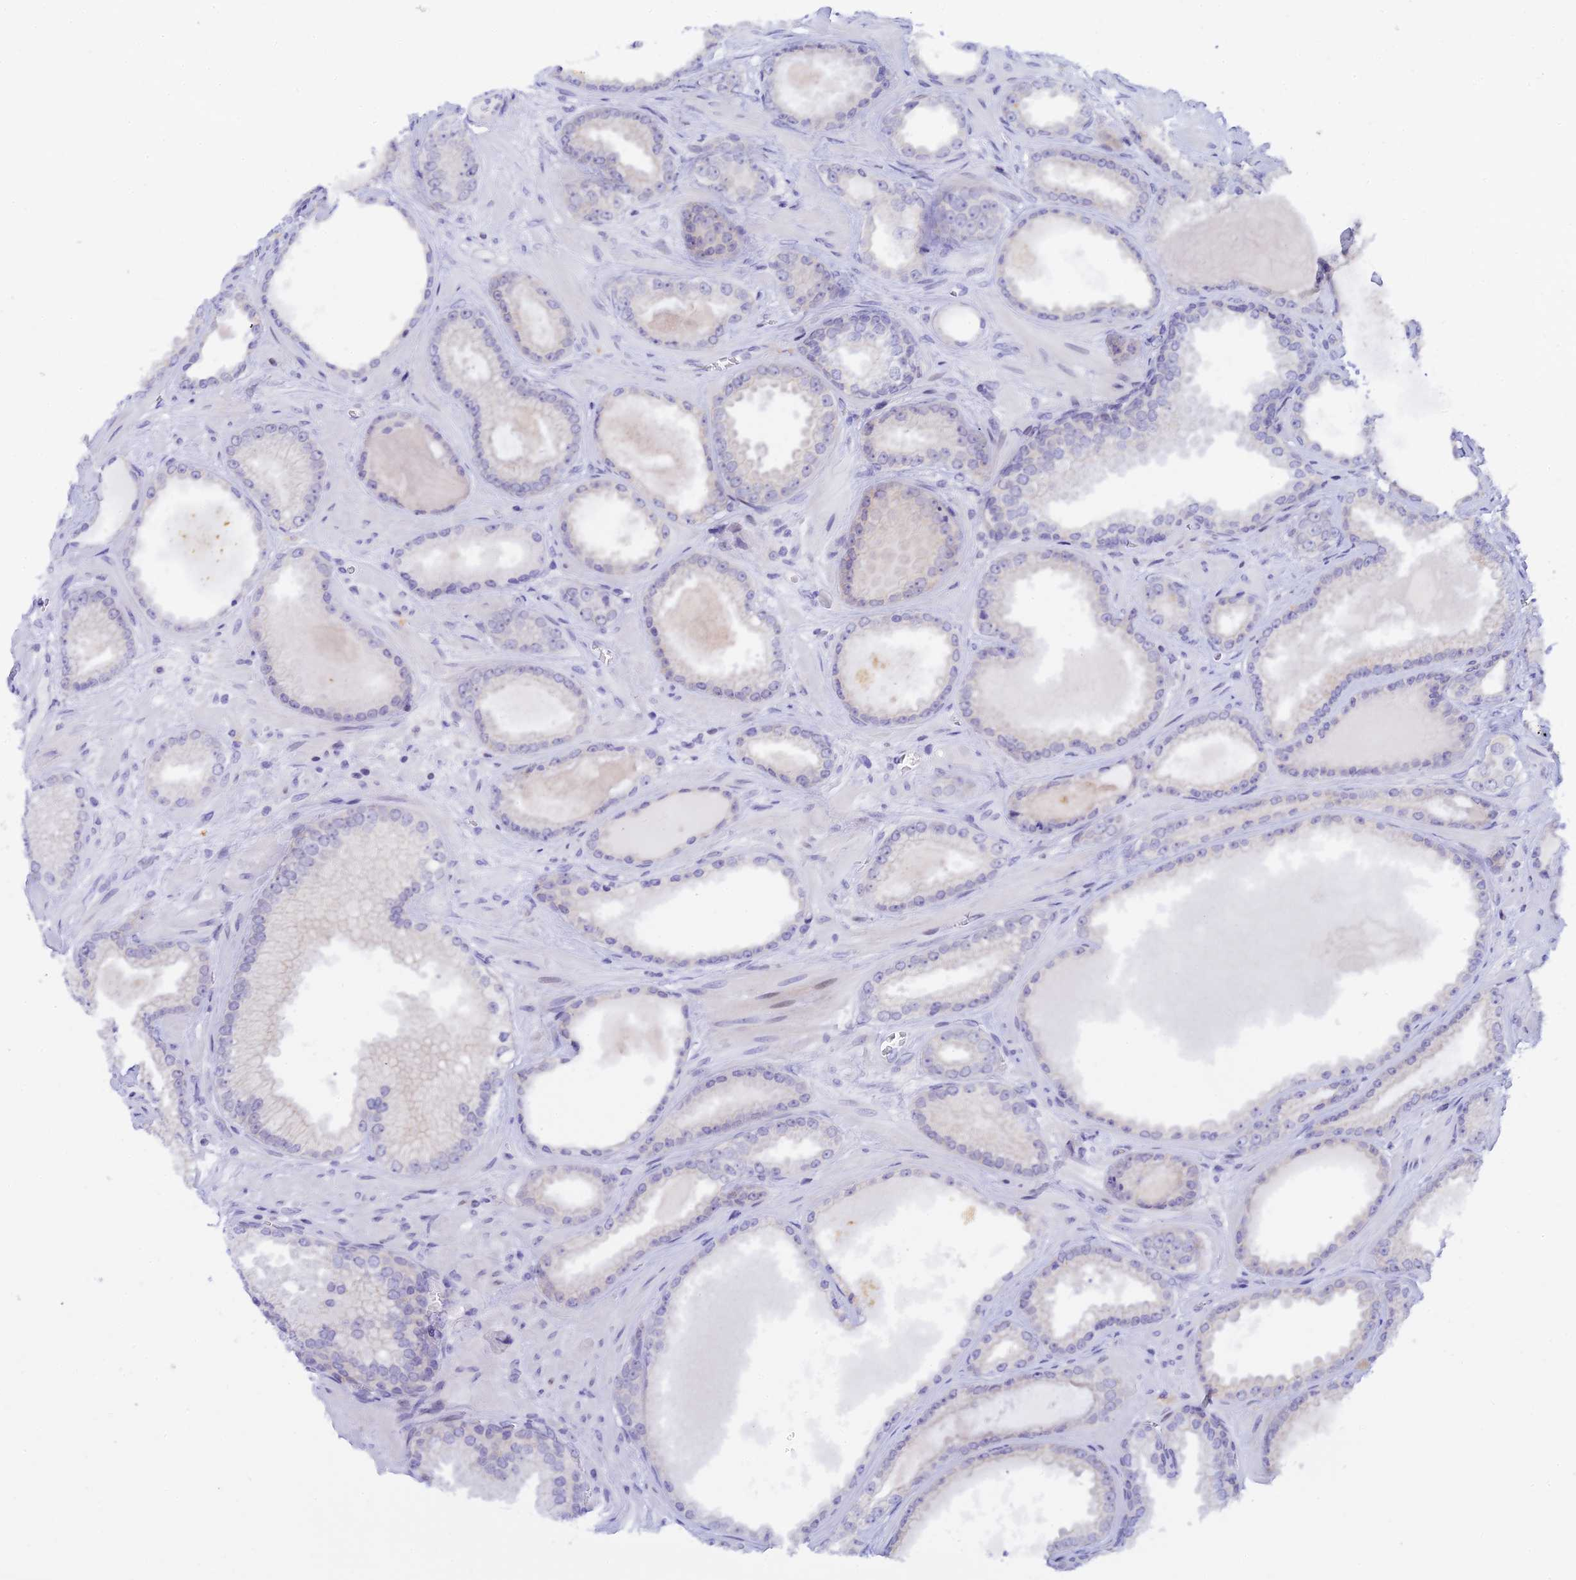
{"staining": {"intensity": "negative", "quantity": "none", "location": "none"}, "tissue": "prostate cancer", "cell_type": "Tumor cells", "image_type": "cancer", "snomed": [{"axis": "morphology", "description": "Adenocarcinoma, Low grade"}, {"axis": "topography", "description": "Prostate"}], "caption": "Prostate low-grade adenocarcinoma was stained to show a protein in brown. There is no significant expression in tumor cells. (Stains: DAB immunohistochemistry (IHC) with hematoxylin counter stain, Microscopy: brightfield microscopy at high magnification).", "gene": "RASGEF1B", "patient": {"sex": "male", "age": 57}}